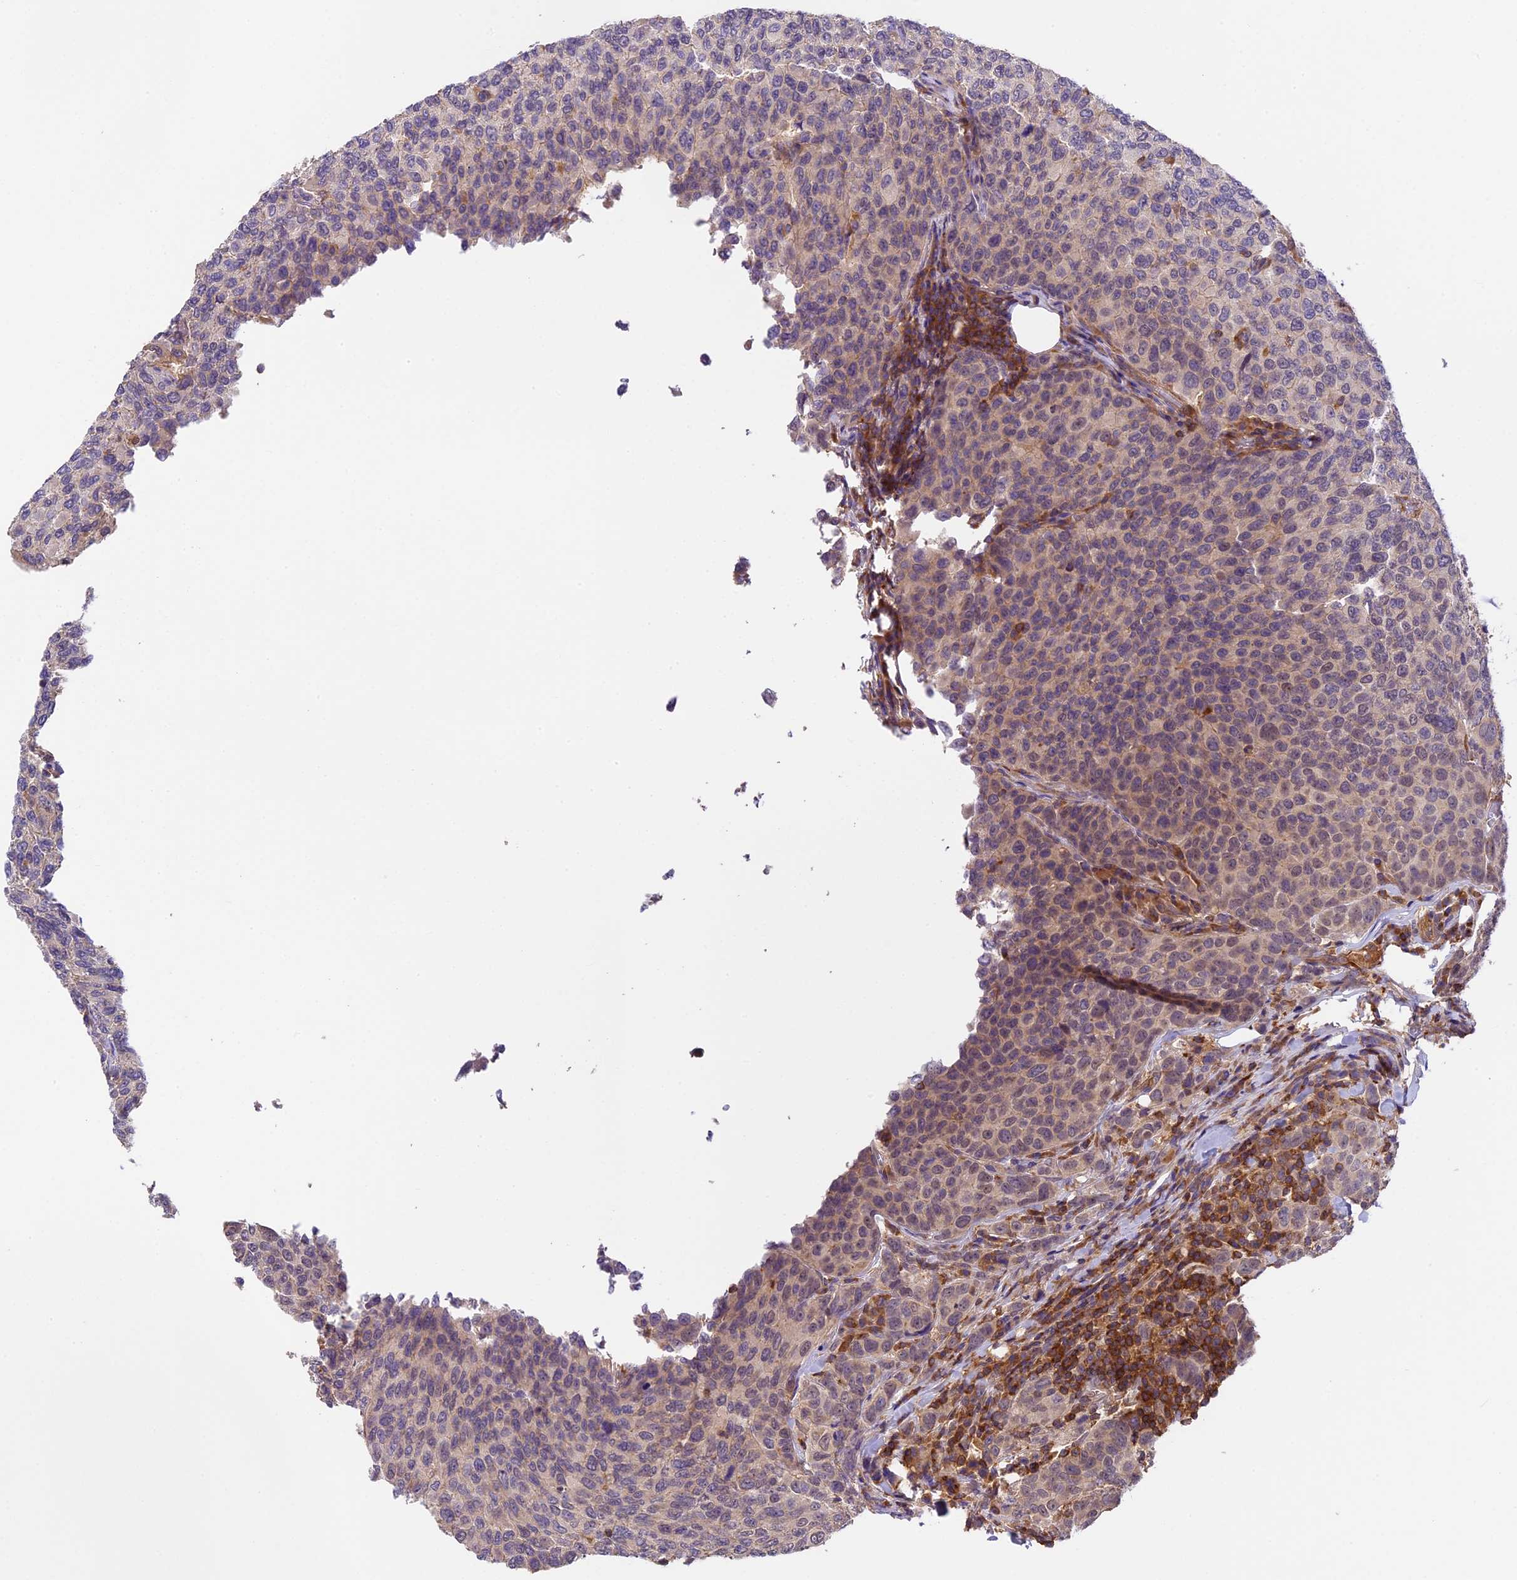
{"staining": {"intensity": "weak", "quantity": "25%-75%", "location": "cytoplasmic/membranous"}, "tissue": "breast cancer", "cell_type": "Tumor cells", "image_type": "cancer", "snomed": [{"axis": "morphology", "description": "Duct carcinoma"}, {"axis": "topography", "description": "Breast"}], "caption": "Immunohistochemical staining of breast intraductal carcinoma reveals low levels of weak cytoplasmic/membranous protein expression in approximately 25%-75% of tumor cells. (brown staining indicates protein expression, while blue staining denotes nuclei).", "gene": "TBC1D1", "patient": {"sex": "female", "age": 55}}